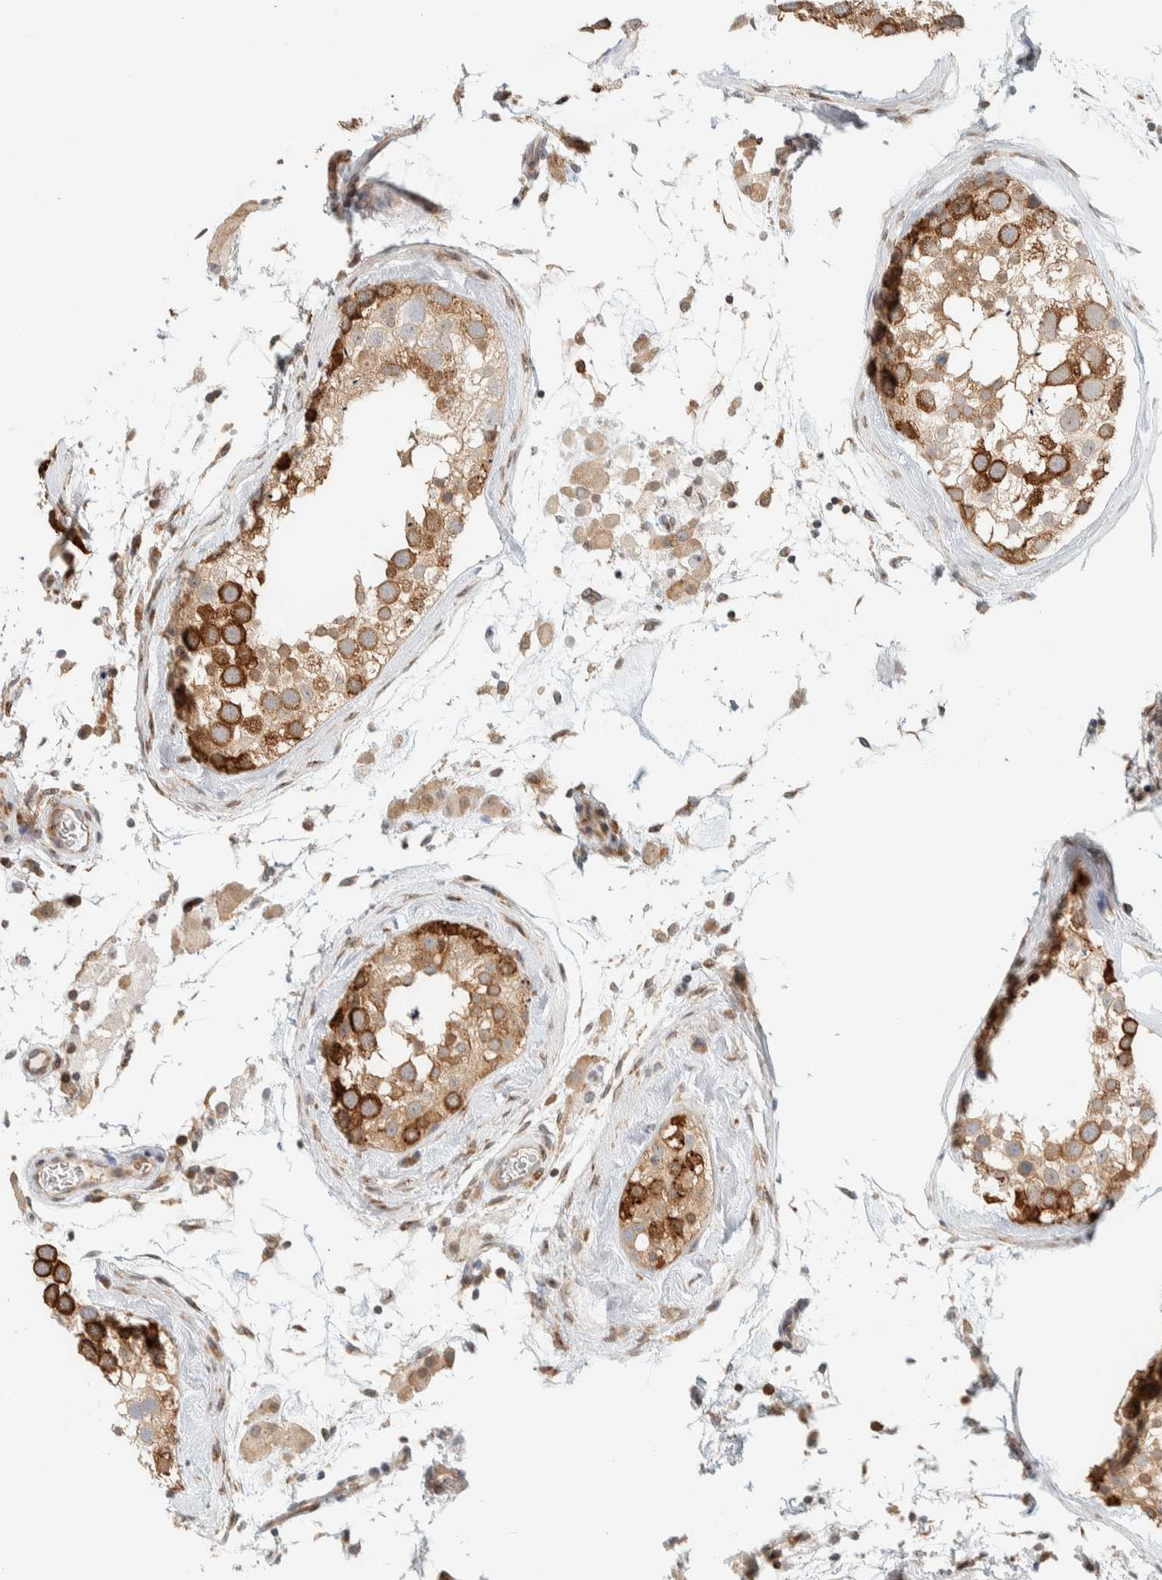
{"staining": {"intensity": "strong", "quantity": ">75%", "location": "cytoplasmic/membranous"}, "tissue": "testis", "cell_type": "Cells in seminiferous ducts", "image_type": "normal", "snomed": [{"axis": "morphology", "description": "Normal tissue, NOS"}, {"axis": "topography", "description": "Testis"}], "caption": "Testis stained for a protein exhibits strong cytoplasmic/membranous positivity in cells in seminiferous ducts. (DAB IHC, brown staining for protein, blue staining for nuclei).", "gene": "LLGL2", "patient": {"sex": "male", "age": 46}}